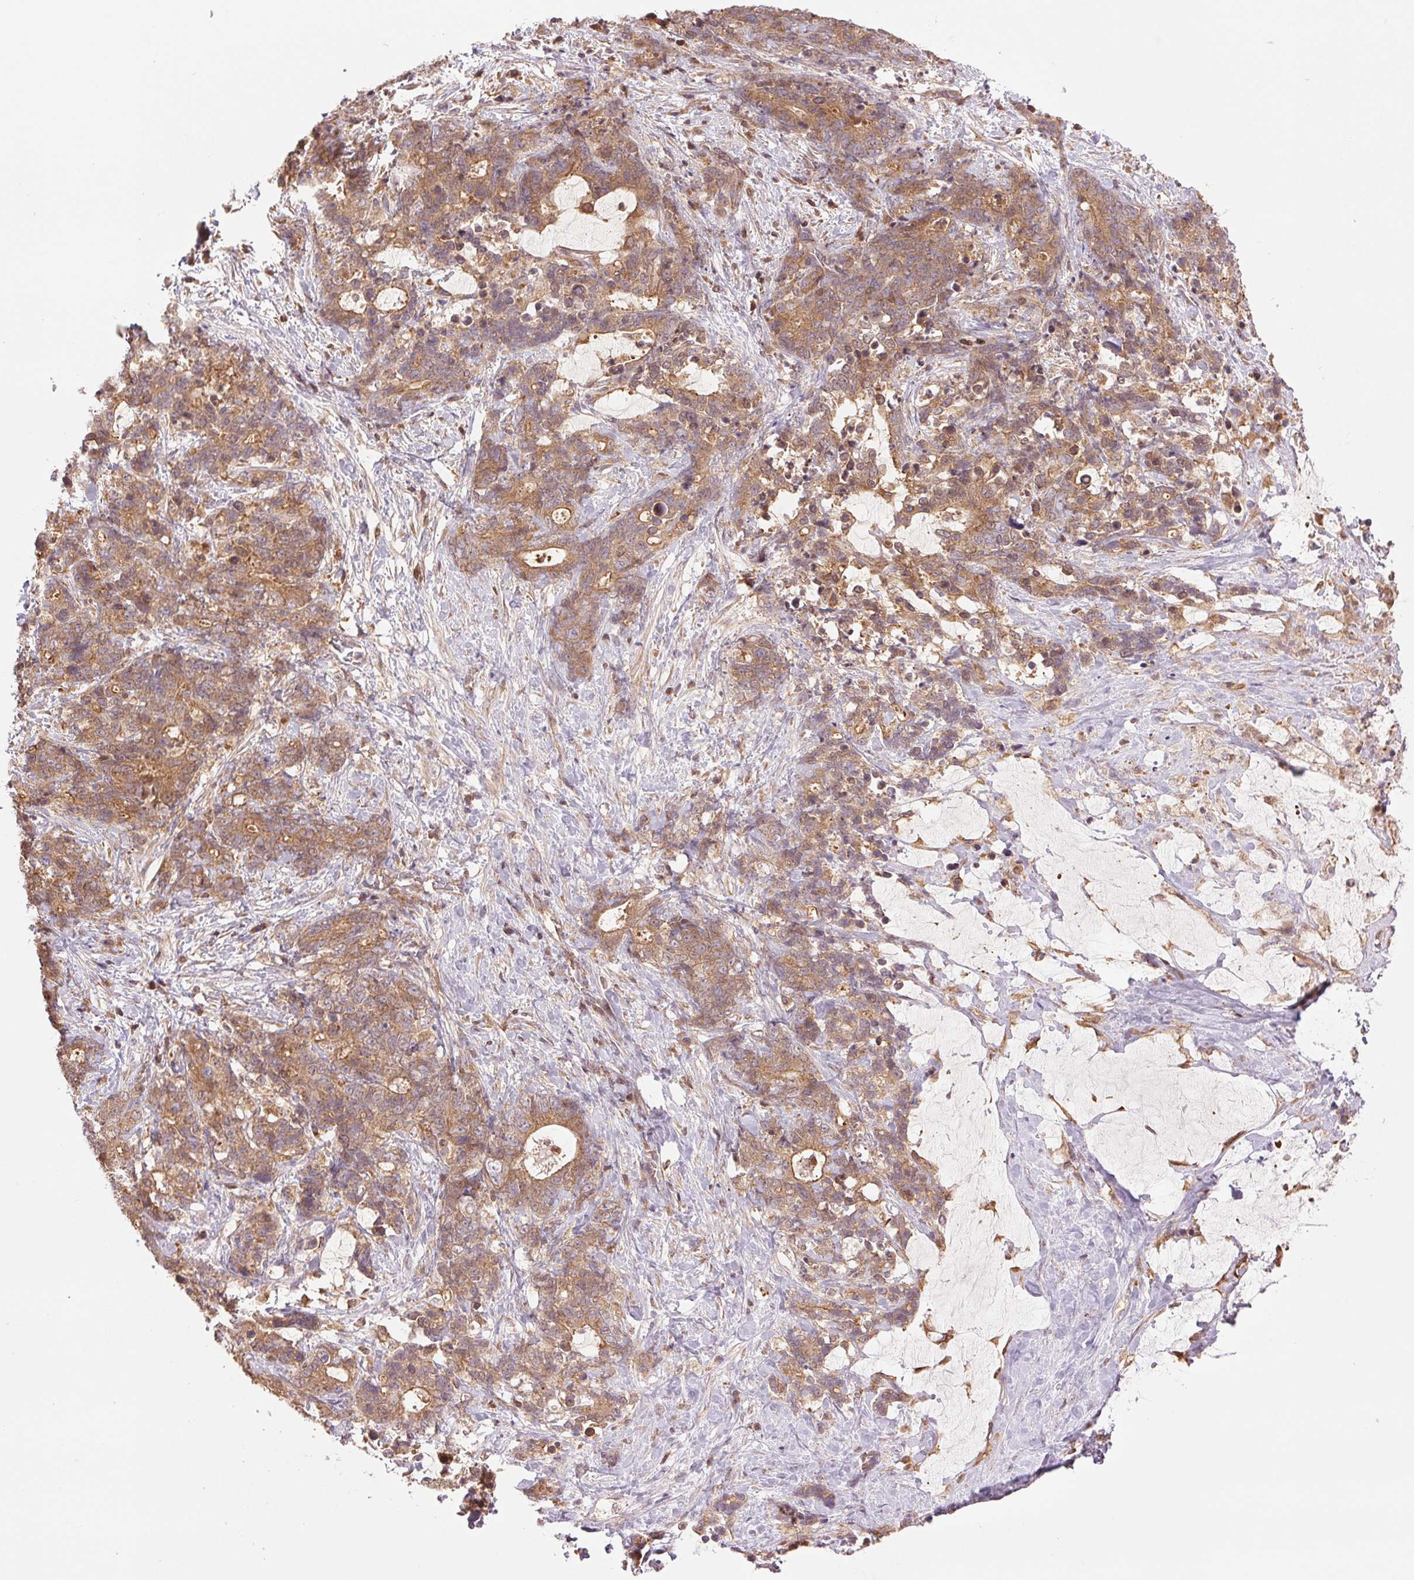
{"staining": {"intensity": "moderate", "quantity": ">75%", "location": "cytoplasmic/membranous"}, "tissue": "stomach cancer", "cell_type": "Tumor cells", "image_type": "cancer", "snomed": [{"axis": "morphology", "description": "Normal tissue, NOS"}, {"axis": "morphology", "description": "Adenocarcinoma, NOS"}, {"axis": "topography", "description": "Stomach"}], "caption": "Brown immunohistochemical staining in stomach cancer (adenocarcinoma) reveals moderate cytoplasmic/membranous positivity in about >75% of tumor cells.", "gene": "STARD7", "patient": {"sex": "female", "age": 64}}